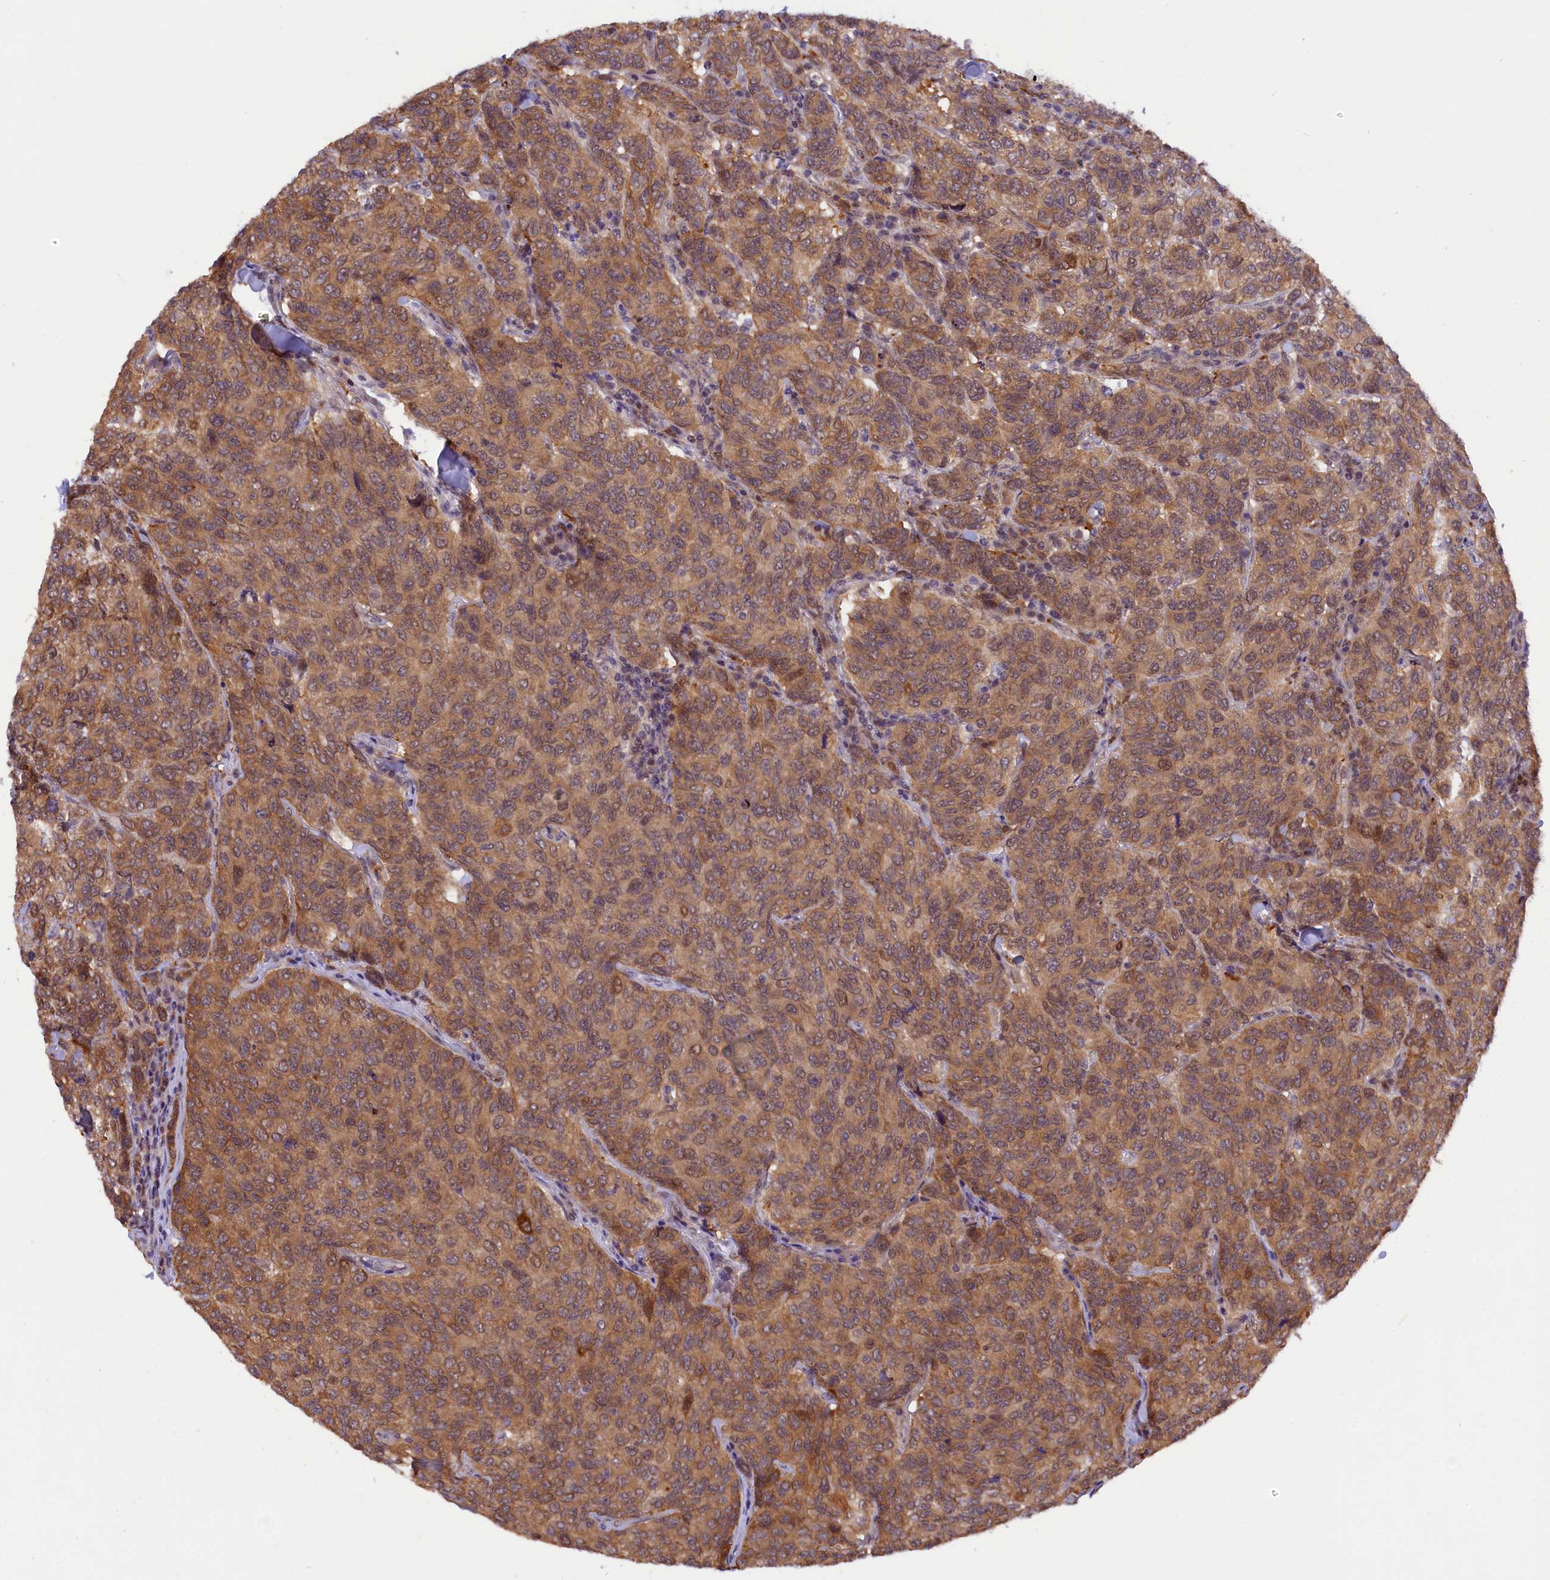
{"staining": {"intensity": "moderate", "quantity": ">75%", "location": "cytoplasmic/membranous"}, "tissue": "breast cancer", "cell_type": "Tumor cells", "image_type": "cancer", "snomed": [{"axis": "morphology", "description": "Duct carcinoma"}, {"axis": "topography", "description": "Breast"}], "caption": "High-magnification brightfield microscopy of breast cancer (infiltrating ductal carcinoma) stained with DAB (brown) and counterstained with hematoxylin (blue). tumor cells exhibit moderate cytoplasmic/membranous positivity is present in about>75% of cells. The staining was performed using DAB (3,3'-diaminobenzidine), with brown indicating positive protein expression. Nuclei are stained blue with hematoxylin.", "gene": "SAMD4A", "patient": {"sex": "female", "age": 55}}